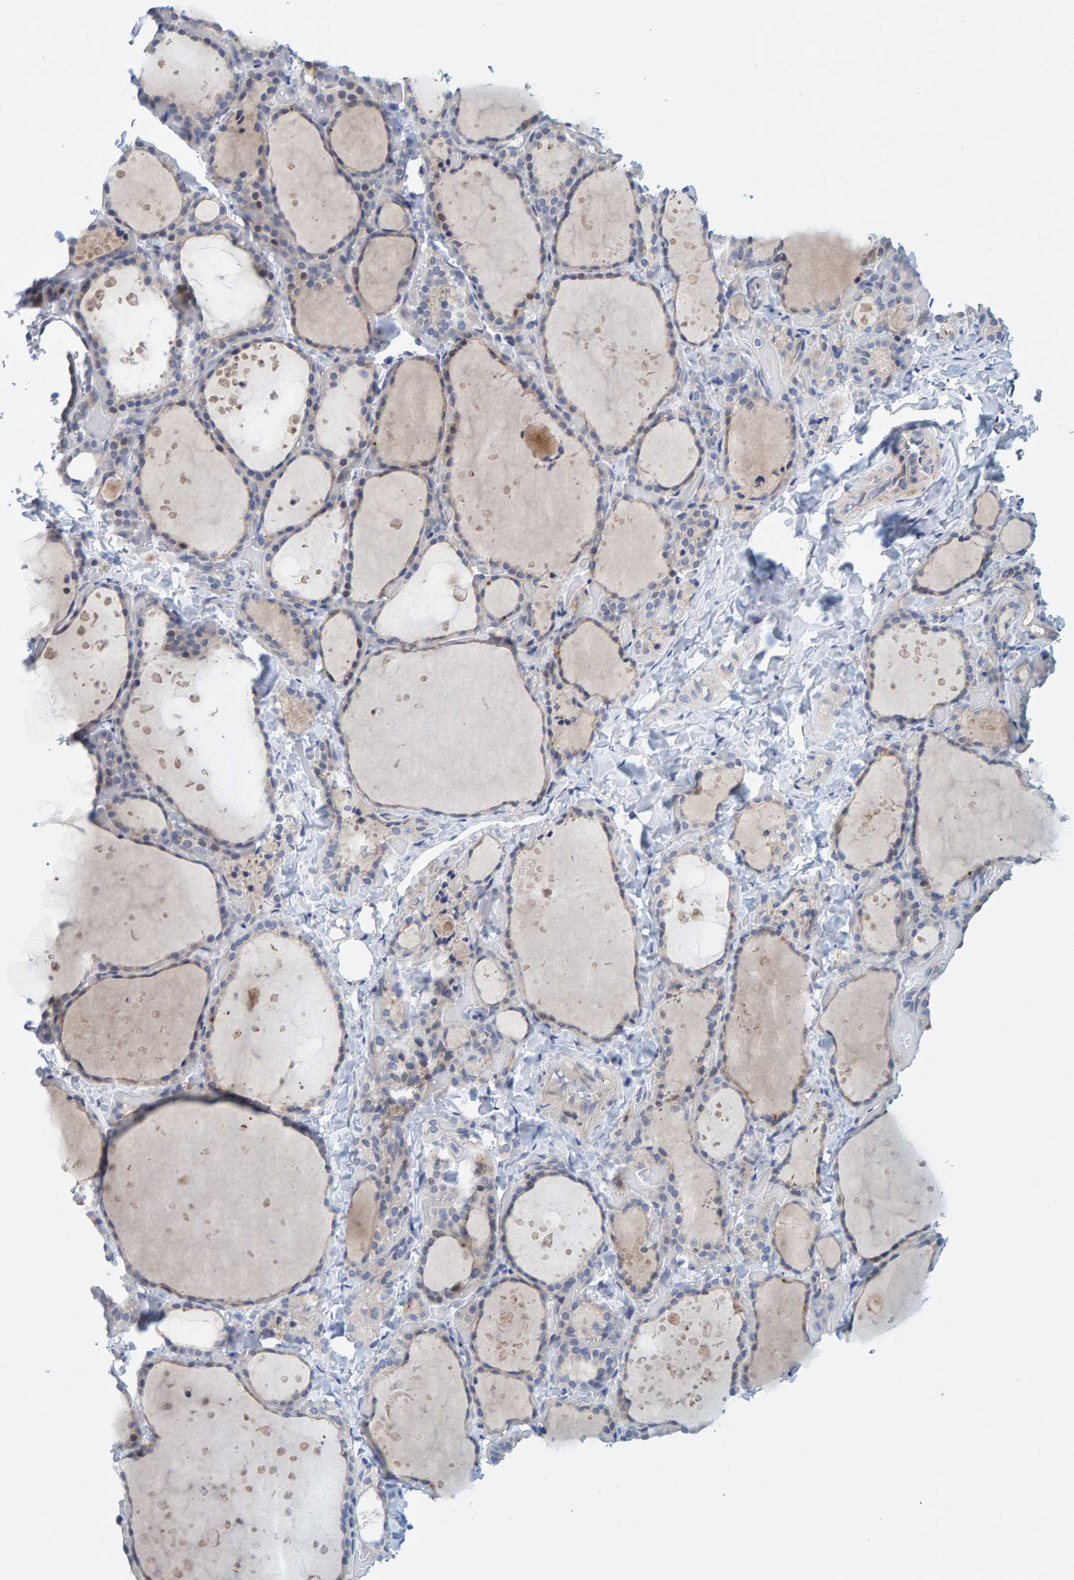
{"staining": {"intensity": "weak", "quantity": "25%-75%", "location": "cytoplasmic/membranous"}, "tissue": "thyroid gland", "cell_type": "Glandular cells", "image_type": "normal", "snomed": [{"axis": "morphology", "description": "Normal tissue, NOS"}, {"axis": "topography", "description": "Thyroid gland"}], "caption": "Brown immunohistochemical staining in benign thyroid gland shows weak cytoplasmic/membranous expression in approximately 25%-75% of glandular cells. The protein is shown in brown color, while the nuclei are stained blue.", "gene": "ZC3H3", "patient": {"sex": "female", "age": 44}}